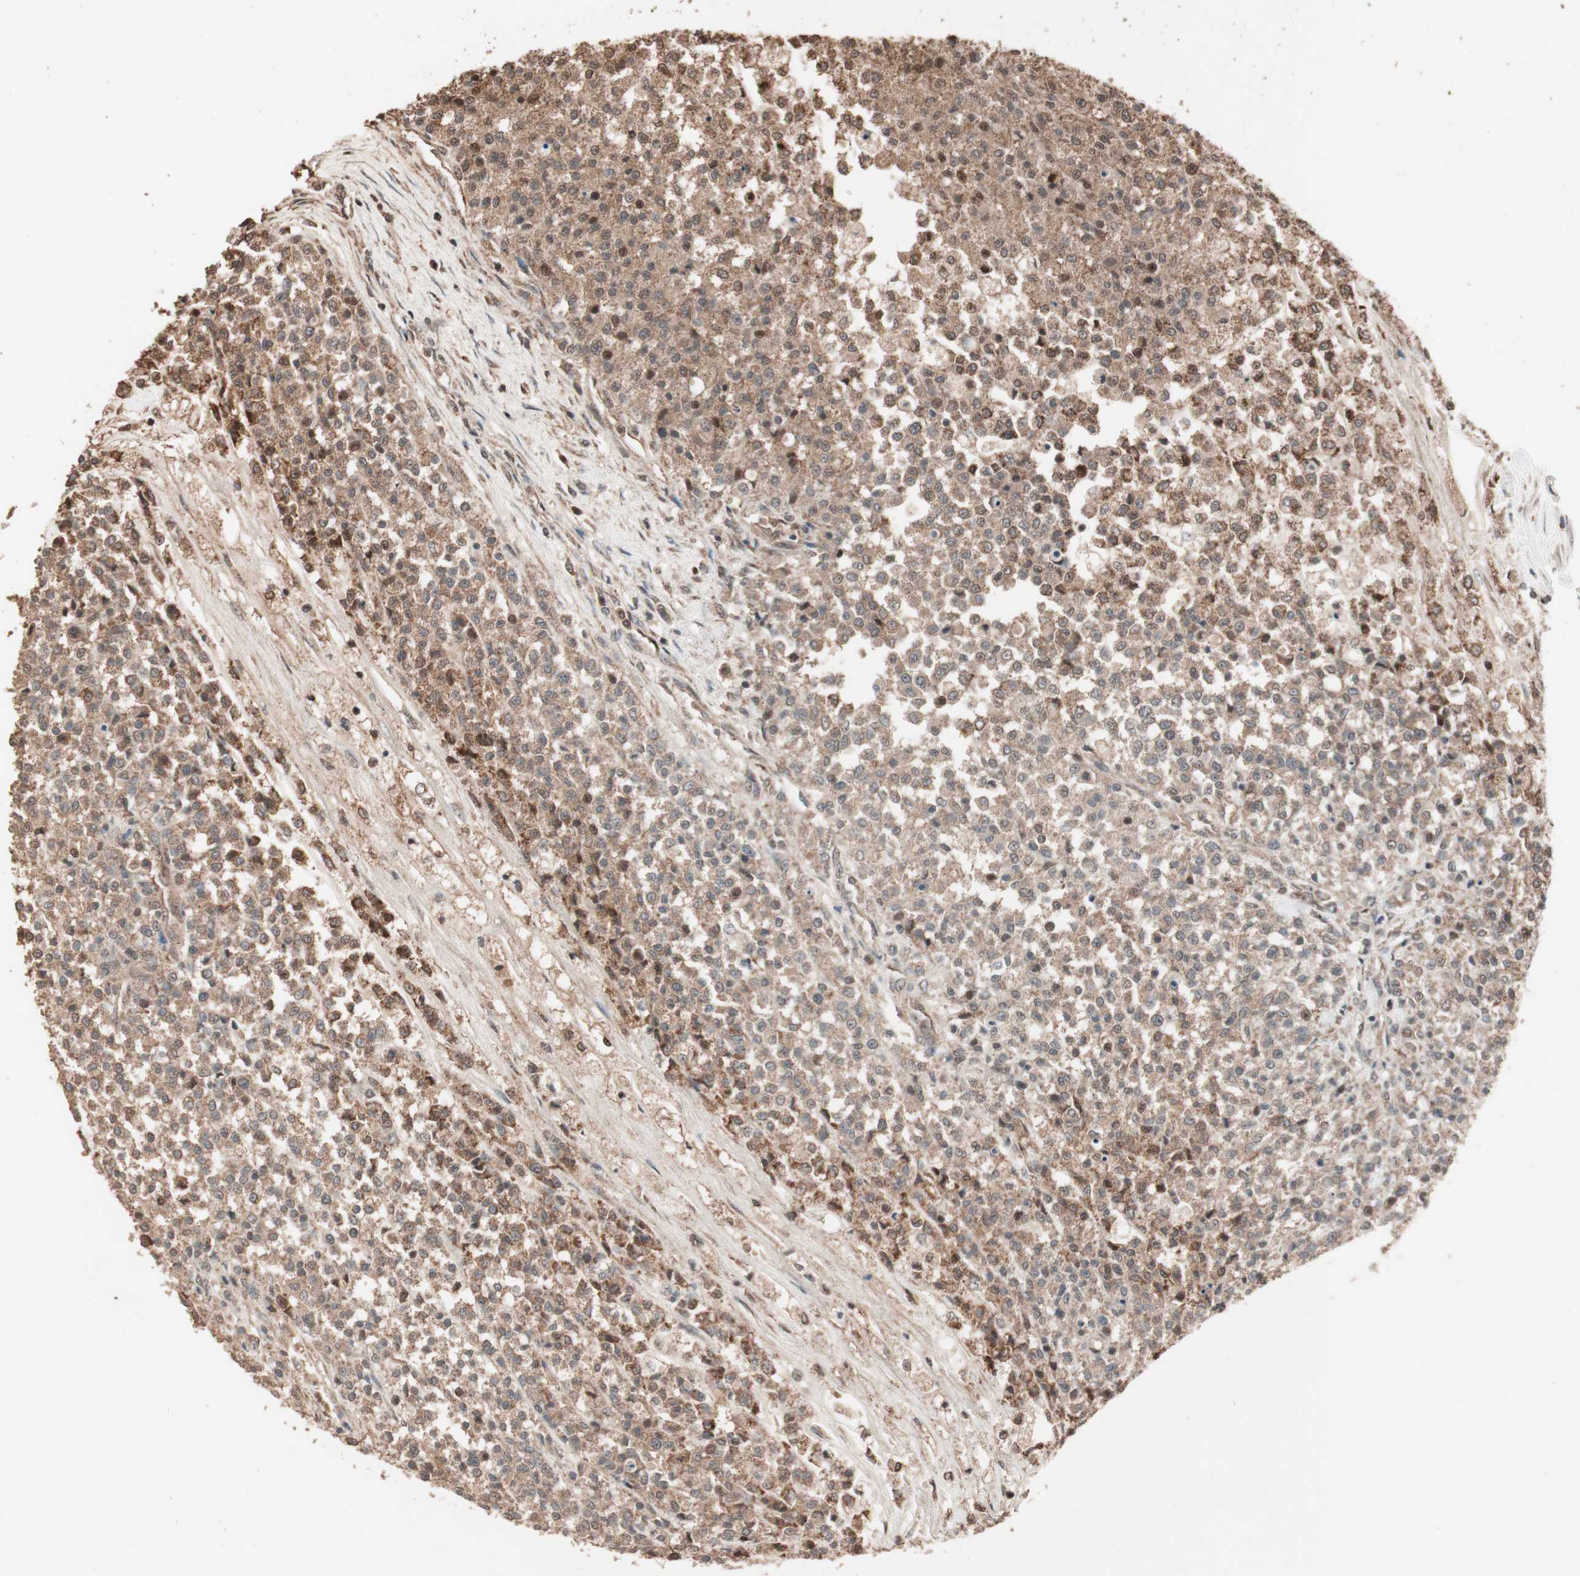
{"staining": {"intensity": "moderate", "quantity": ">75%", "location": "cytoplasmic/membranous"}, "tissue": "testis cancer", "cell_type": "Tumor cells", "image_type": "cancer", "snomed": [{"axis": "morphology", "description": "Seminoma, NOS"}, {"axis": "topography", "description": "Testis"}], "caption": "The histopathology image displays immunohistochemical staining of testis cancer. There is moderate cytoplasmic/membranous positivity is appreciated in approximately >75% of tumor cells.", "gene": "USP20", "patient": {"sex": "male", "age": 59}}